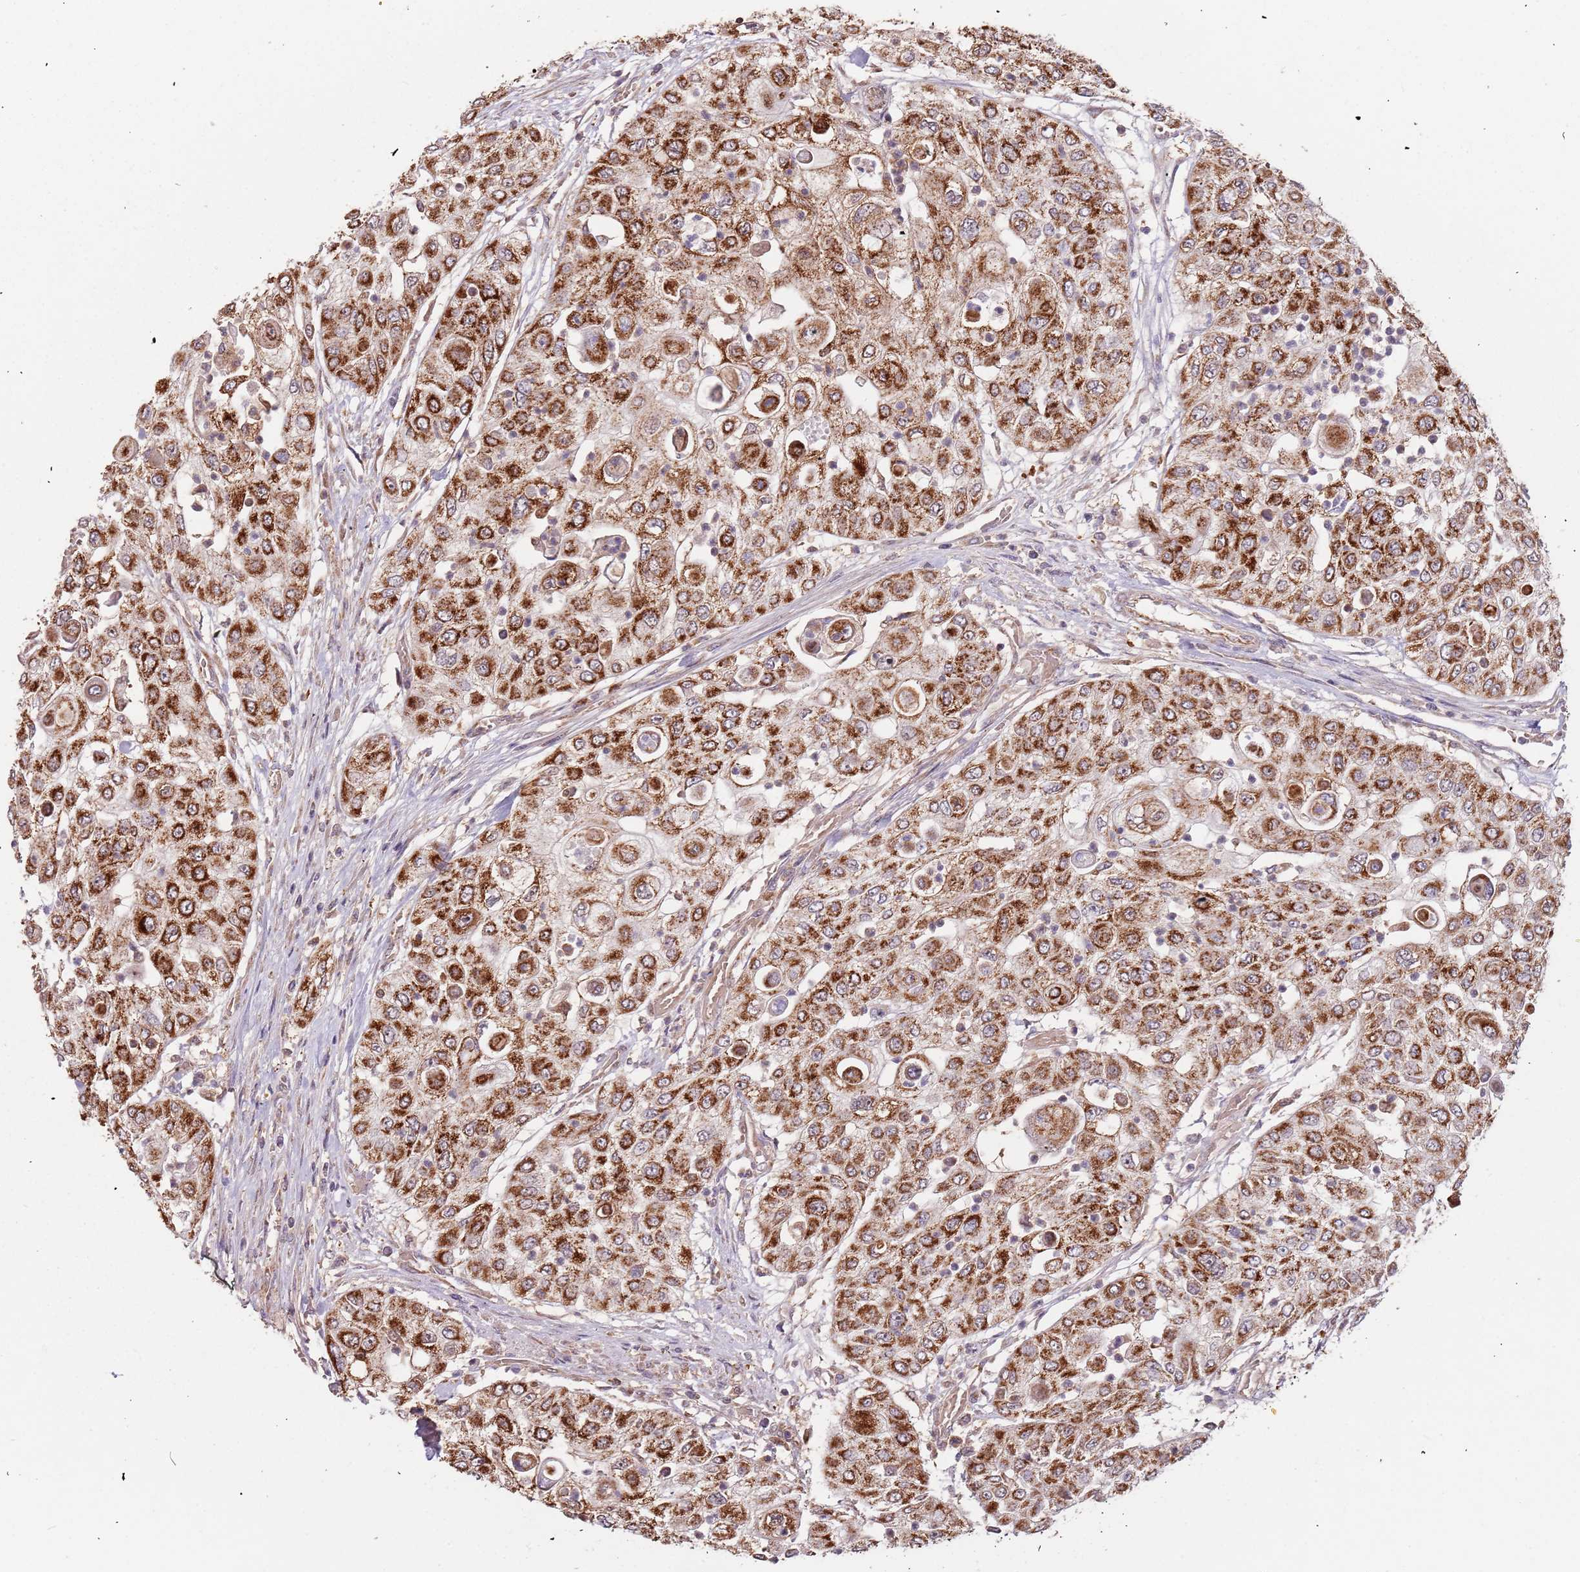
{"staining": {"intensity": "strong", "quantity": ">75%", "location": "cytoplasmic/membranous"}, "tissue": "urothelial cancer", "cell_type": "Tumor cells", "image_type": "cancer", "snomed": [{"axis": "morphology", "description": "Urothelial carcinoma, High grade"}, {"axis": "topography", "description": "Urinary bladder"}], "caption": "Protein positivity by immunohistochemistry (IHC) exhibits strong cytoplasmic/membranous expression in about >75% of tumor cells in urothelial cancer.", "gene": "IL17RD", "patient": {"sex": "female", "age": 79}}